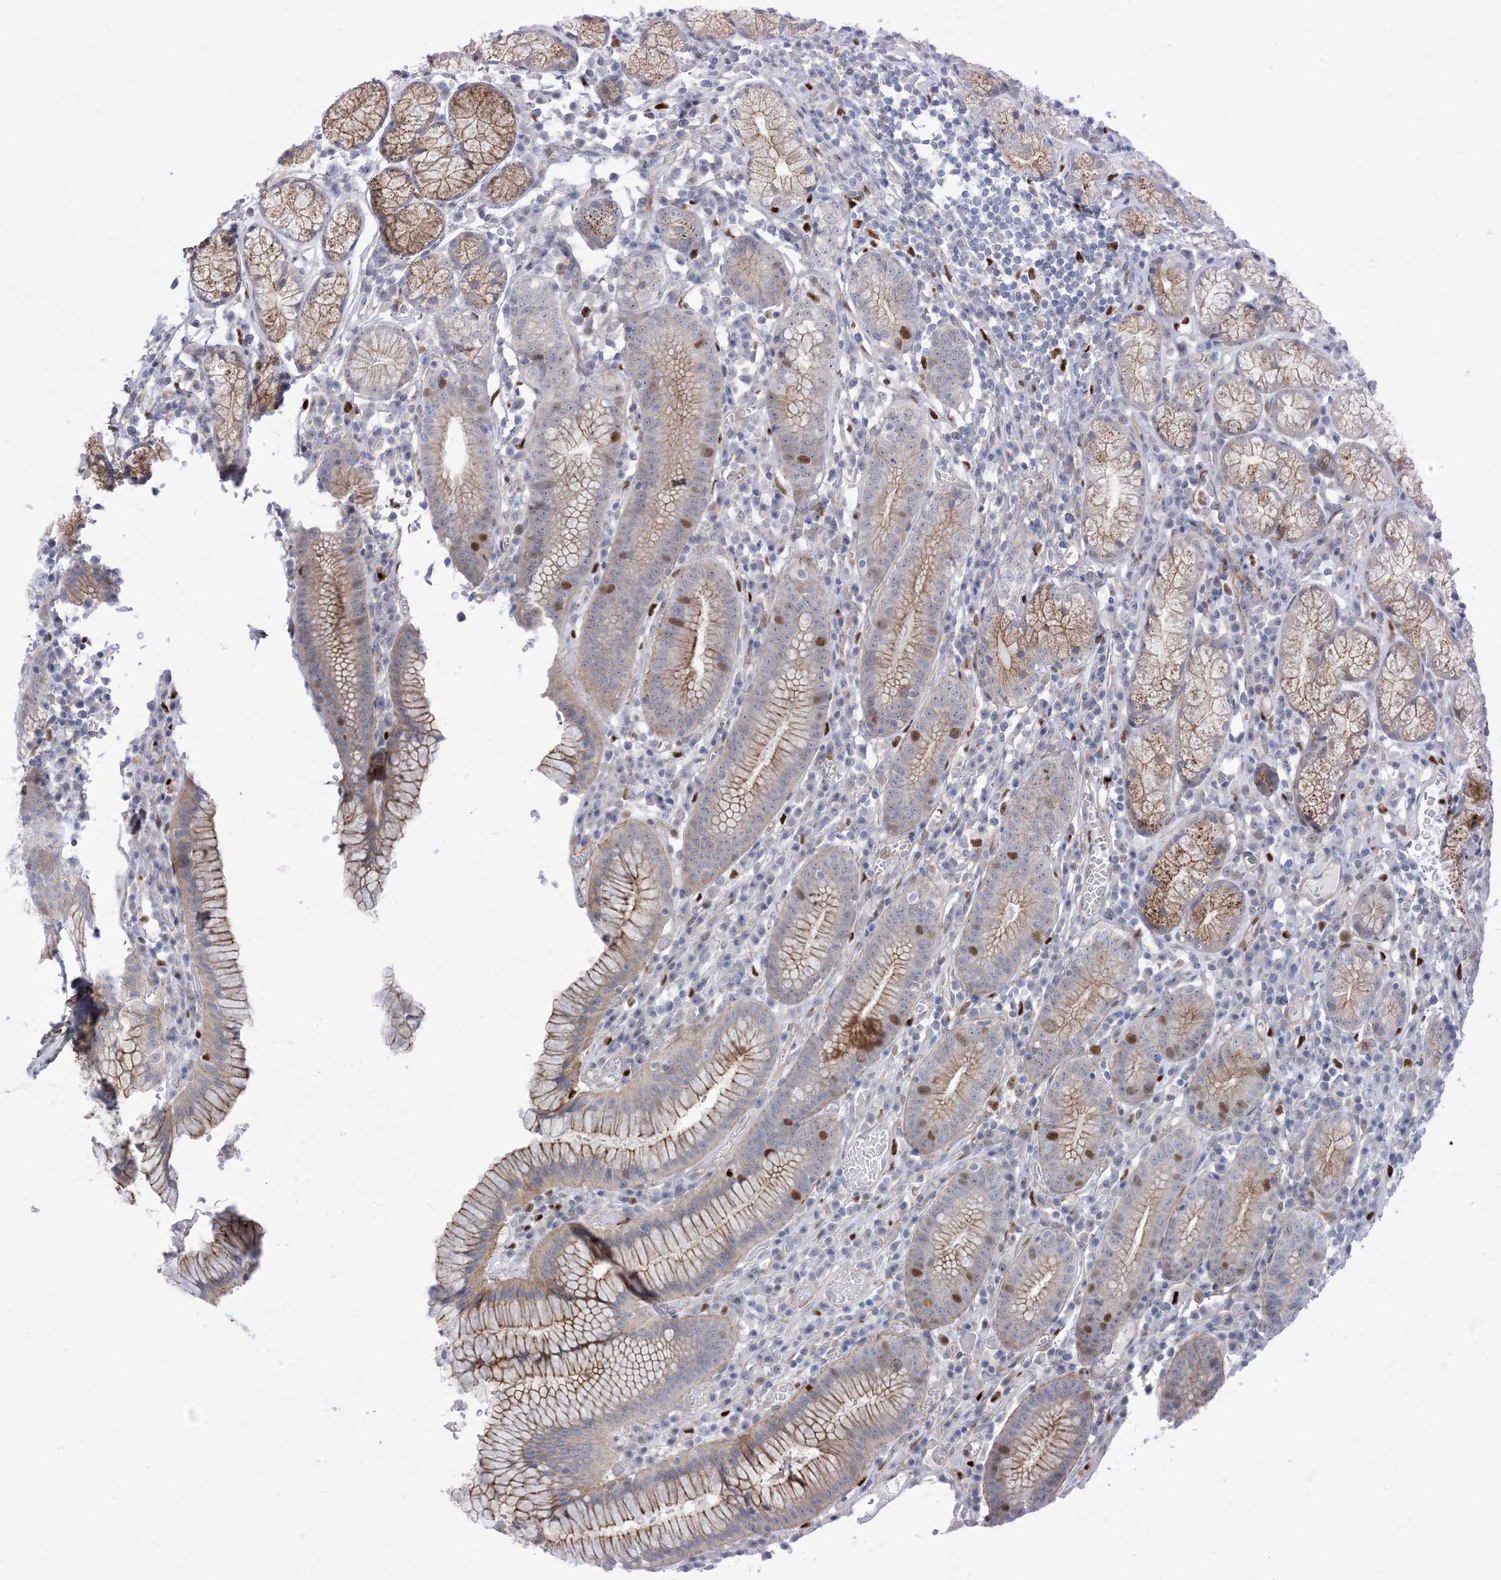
{"staining": {"intensity": "strong", "quantity": "25%-75%", "location": "cytoplasmic/membranous,nuclear"}, "tissue": "stomach", "cell_type": "Glandular cells", "image_type": "normal", "snomed": [{"axis": "morphology", "description": "Normal tissue, NOS"}, {"axis": "topography", "description": "Stomach"}], "caption": "Strong cytoplasmic/membranous,nuclear positivity is present in approximately 25%-75% of glandular cells in unremarkable stomach.", "gene": "MARS2", "patient": {"sex": "male", "age": 55}}